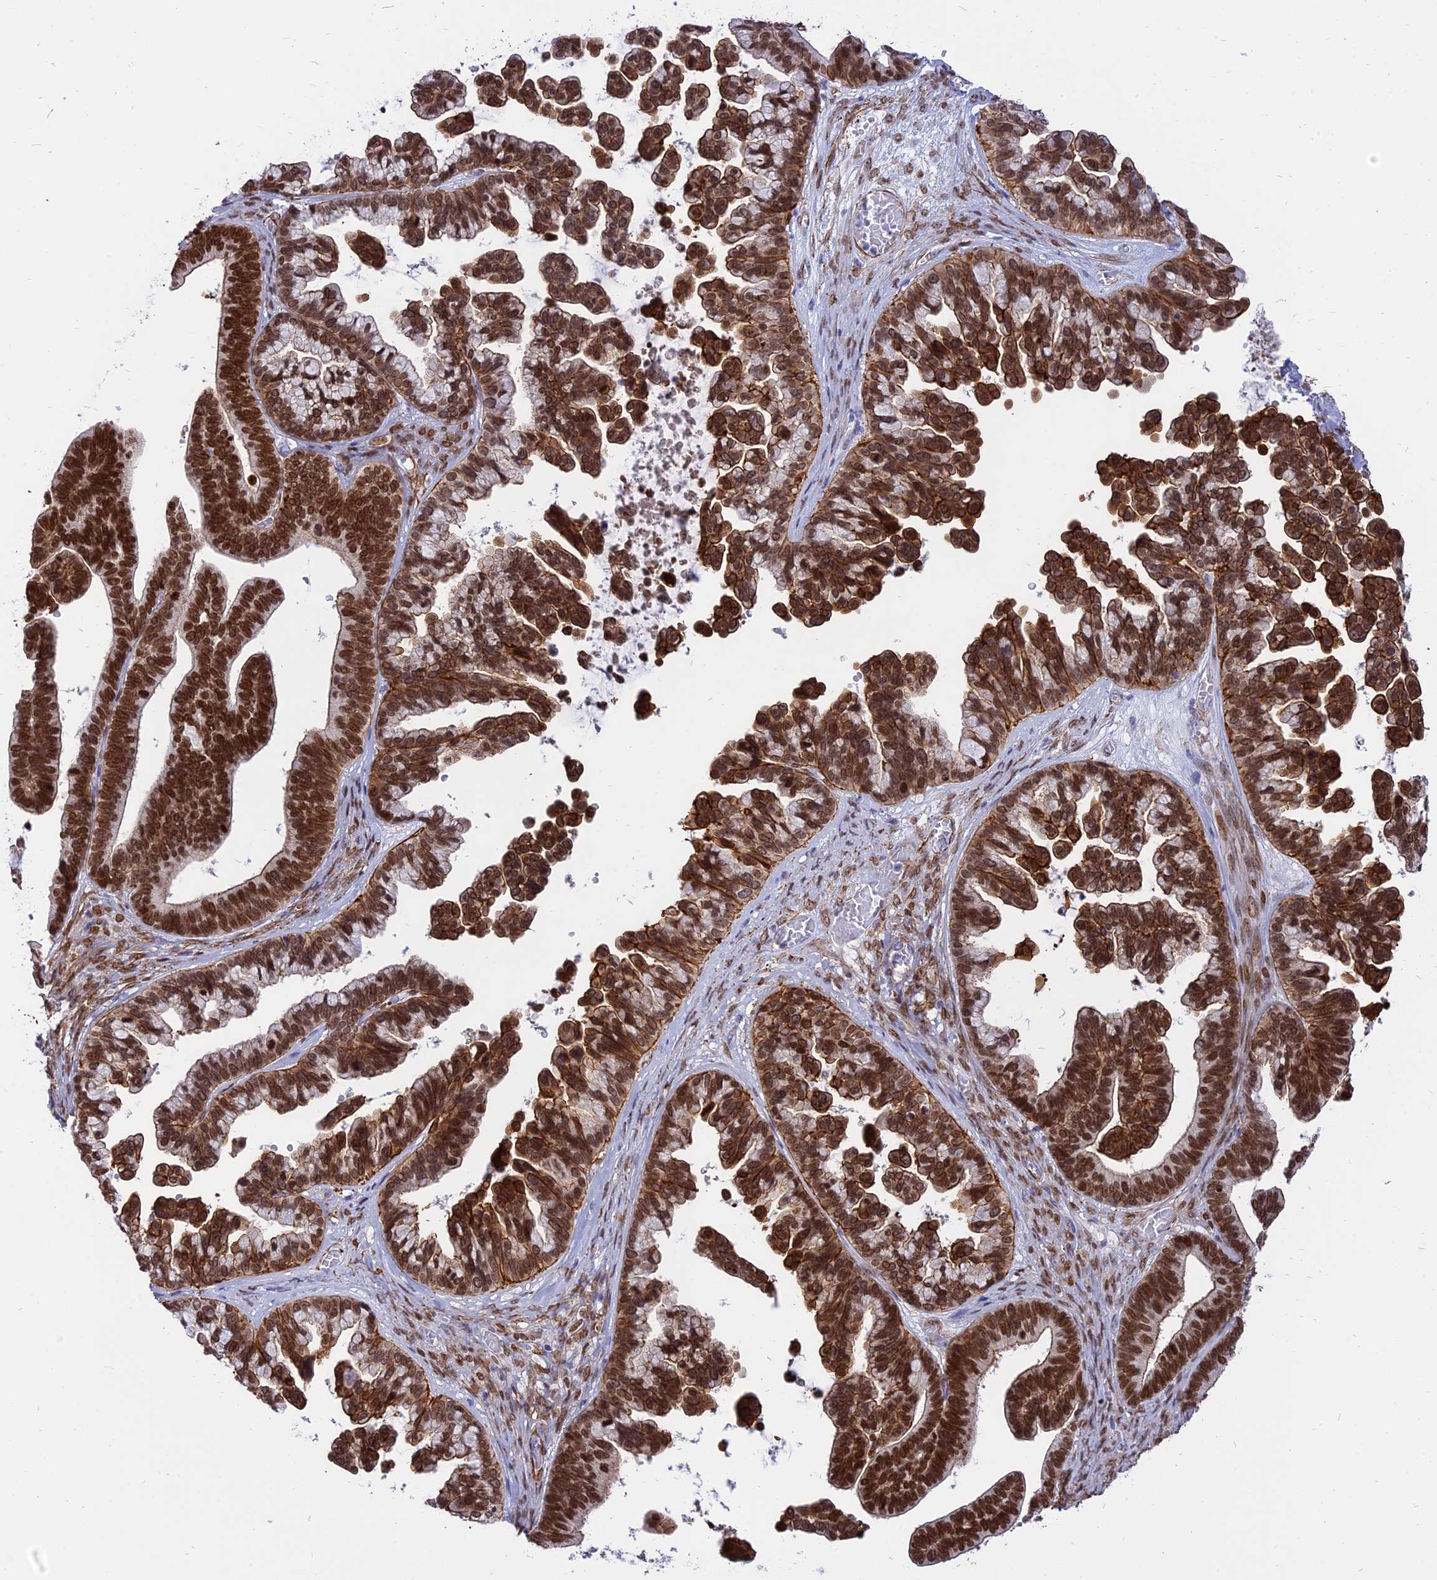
{"staining": {"intensity": "strong", "quantity": ">75%", "location": "cytoplasmic/membranous,nuclear"}, "tissue": "ovarian cancer", "cell_type": "Tumor cells", "image_type": "cancer", "snomed": [{"axis": "morphology", "description": "Cystadenocarcinoma, serous, NOS"}, {"axis": "topography", "description": "Ovary"}], "caption": "An image of serous cystadenocarcinoma (ovarian) stained for a protein exhibits strong cytoplasmic/membranous and nuclear brown staining in tumor cells.", "gene": "CENPV", "patient": {"sex": "female", "age": 56}}